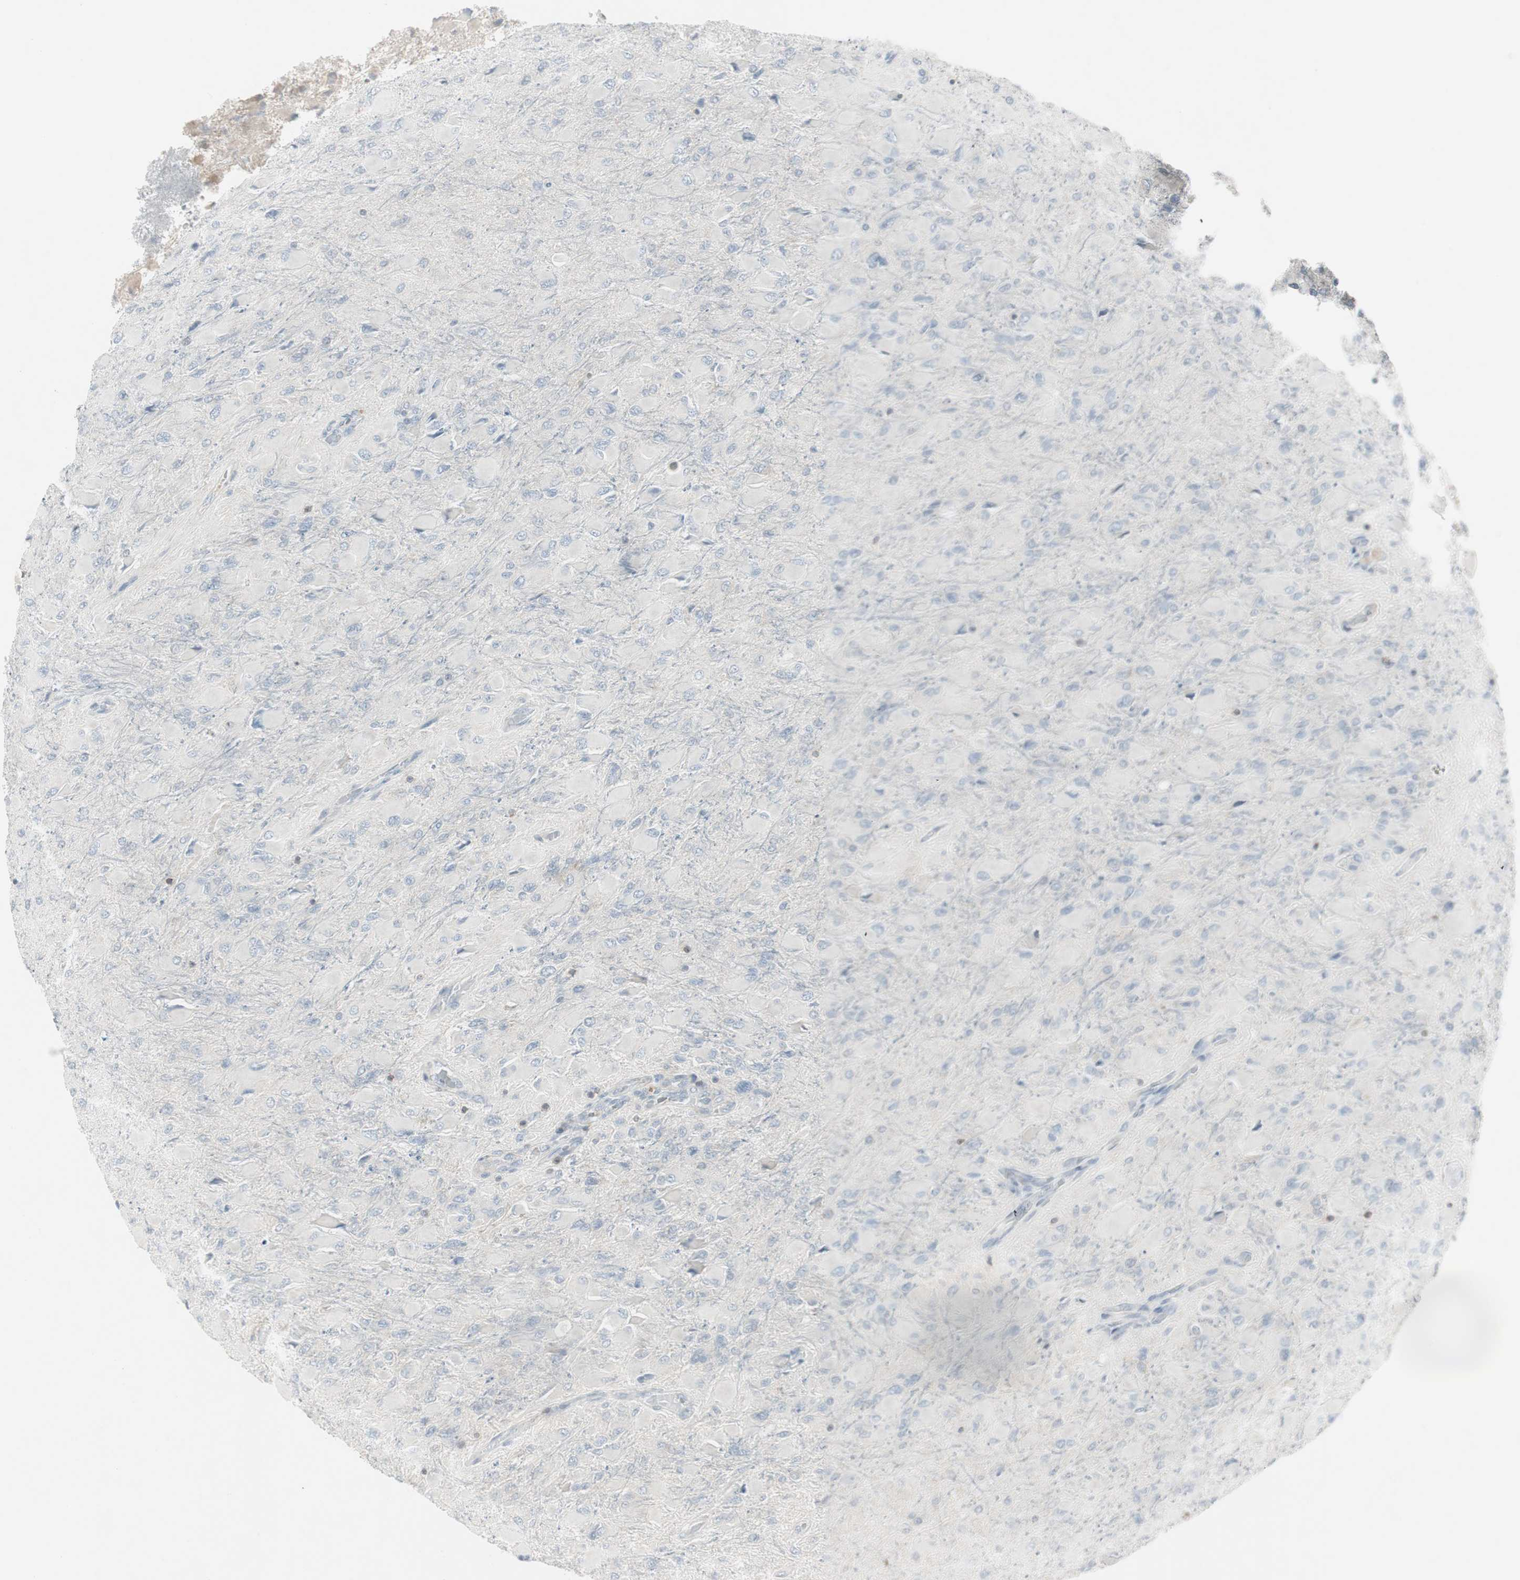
{"staining": {"intensity": "negative", "quantity": "none", "location": "none"}, "tissue": "glioma", "cell_type": "Tumor cells", "image_type": "cancer", "snomed": [{"axis": "morphology", "description": "Glioma, malignant, High grade"}, {"axis": "topography", "description": "Cerebral cortex"}], "caption": "Tumor cells are negative for protein expression in human glioma.", "gene": "MAP4K4", "patient": {"sex": "female", "age": 36}}